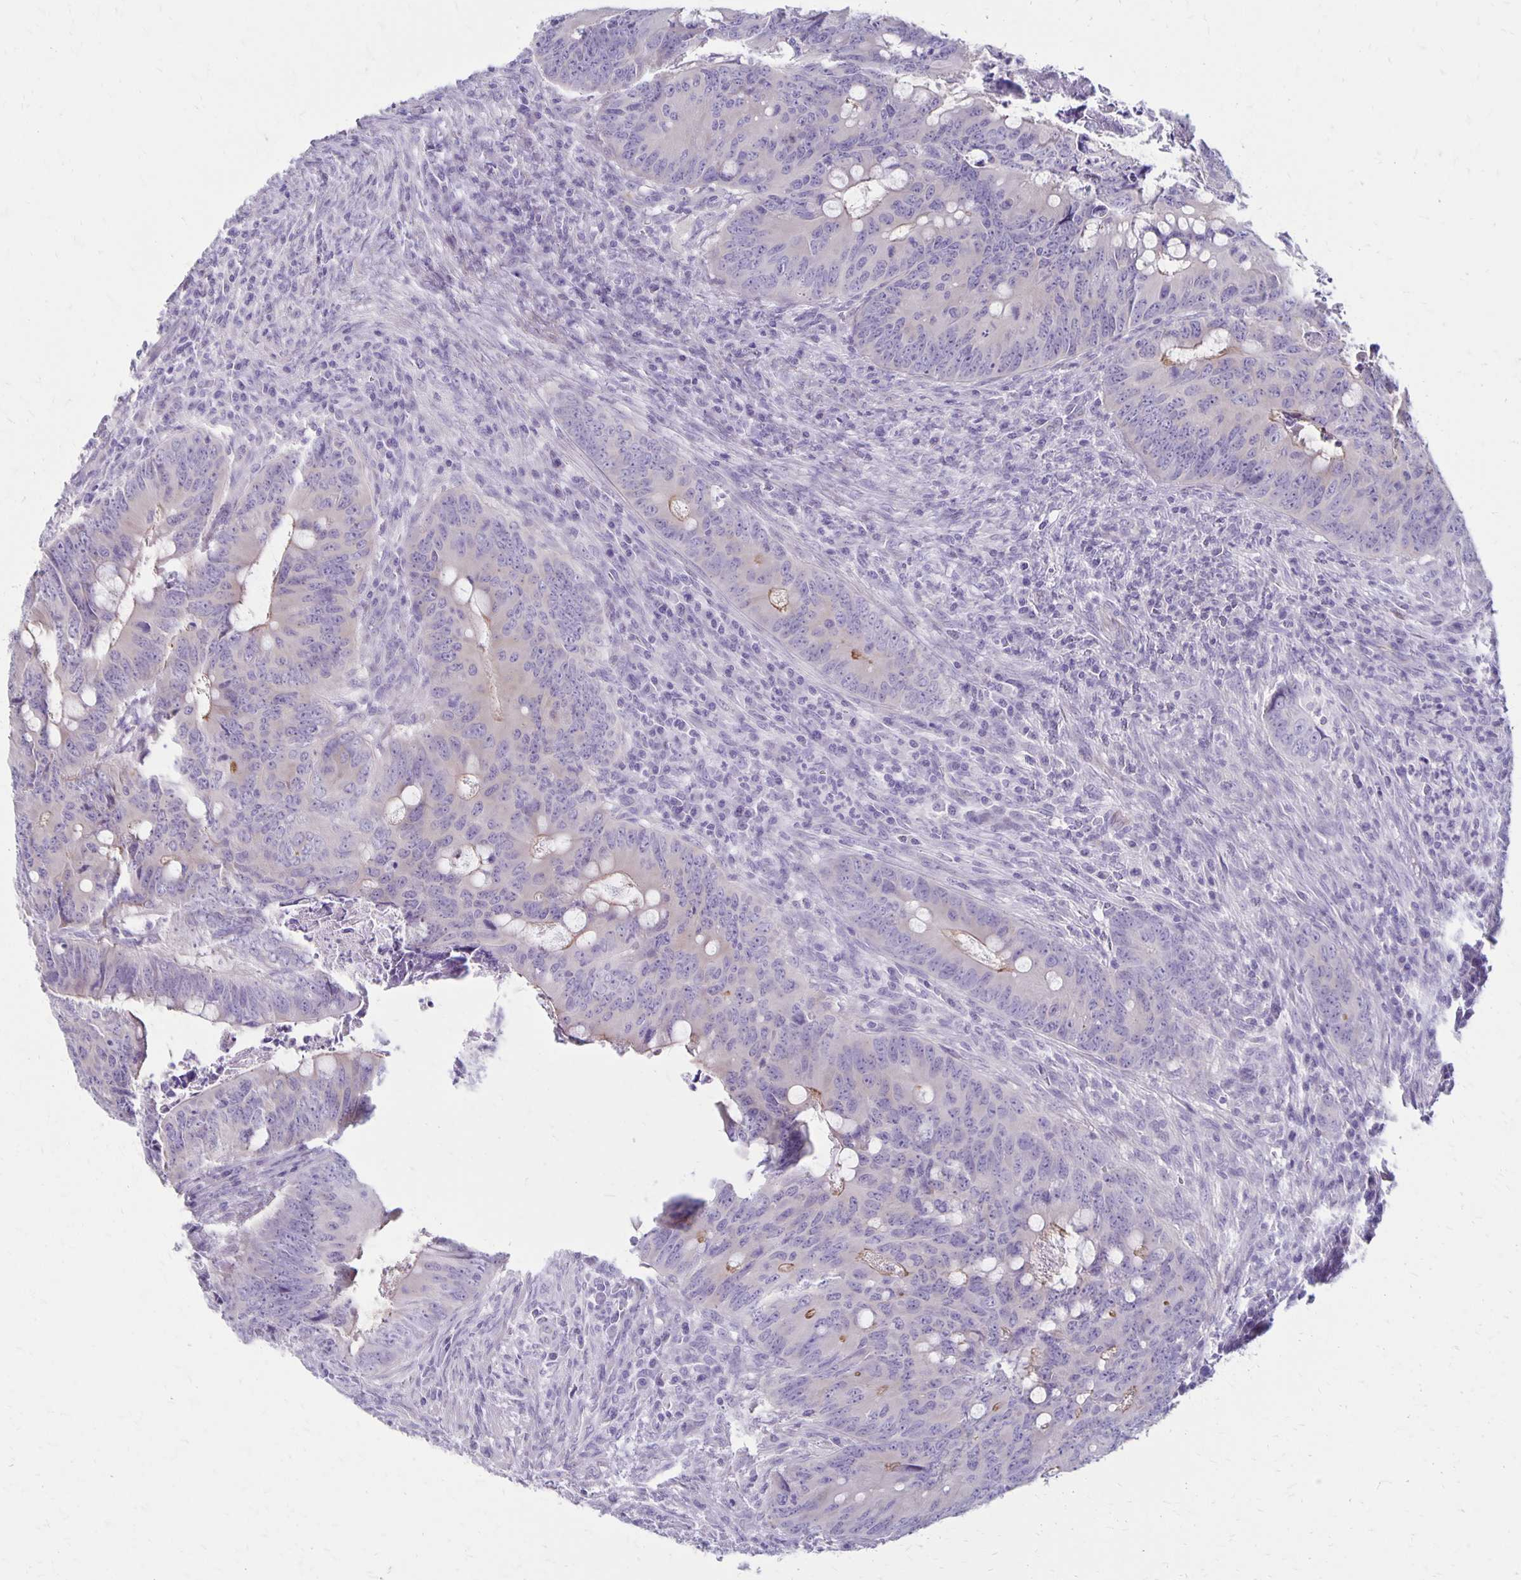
{"staining": {"intensity": "negative", "quantity": "none", "location": "none"}, "tissue": "colorectal cancer", "cell_type": "Tumor cells", "image_type": "cancer", "snomed": [{"axis": "morphology", "description": "Adenocarcinoma, NOS"}, {"axis": "topography", "description": "Colon"}], "caption": "Immunohistochemical staining of human colorectal adenocarcinoma demonstrates no significant staining in tumor cells.", "gene": "HOMER1", "patient": {"sex": "female", "age": 74}}